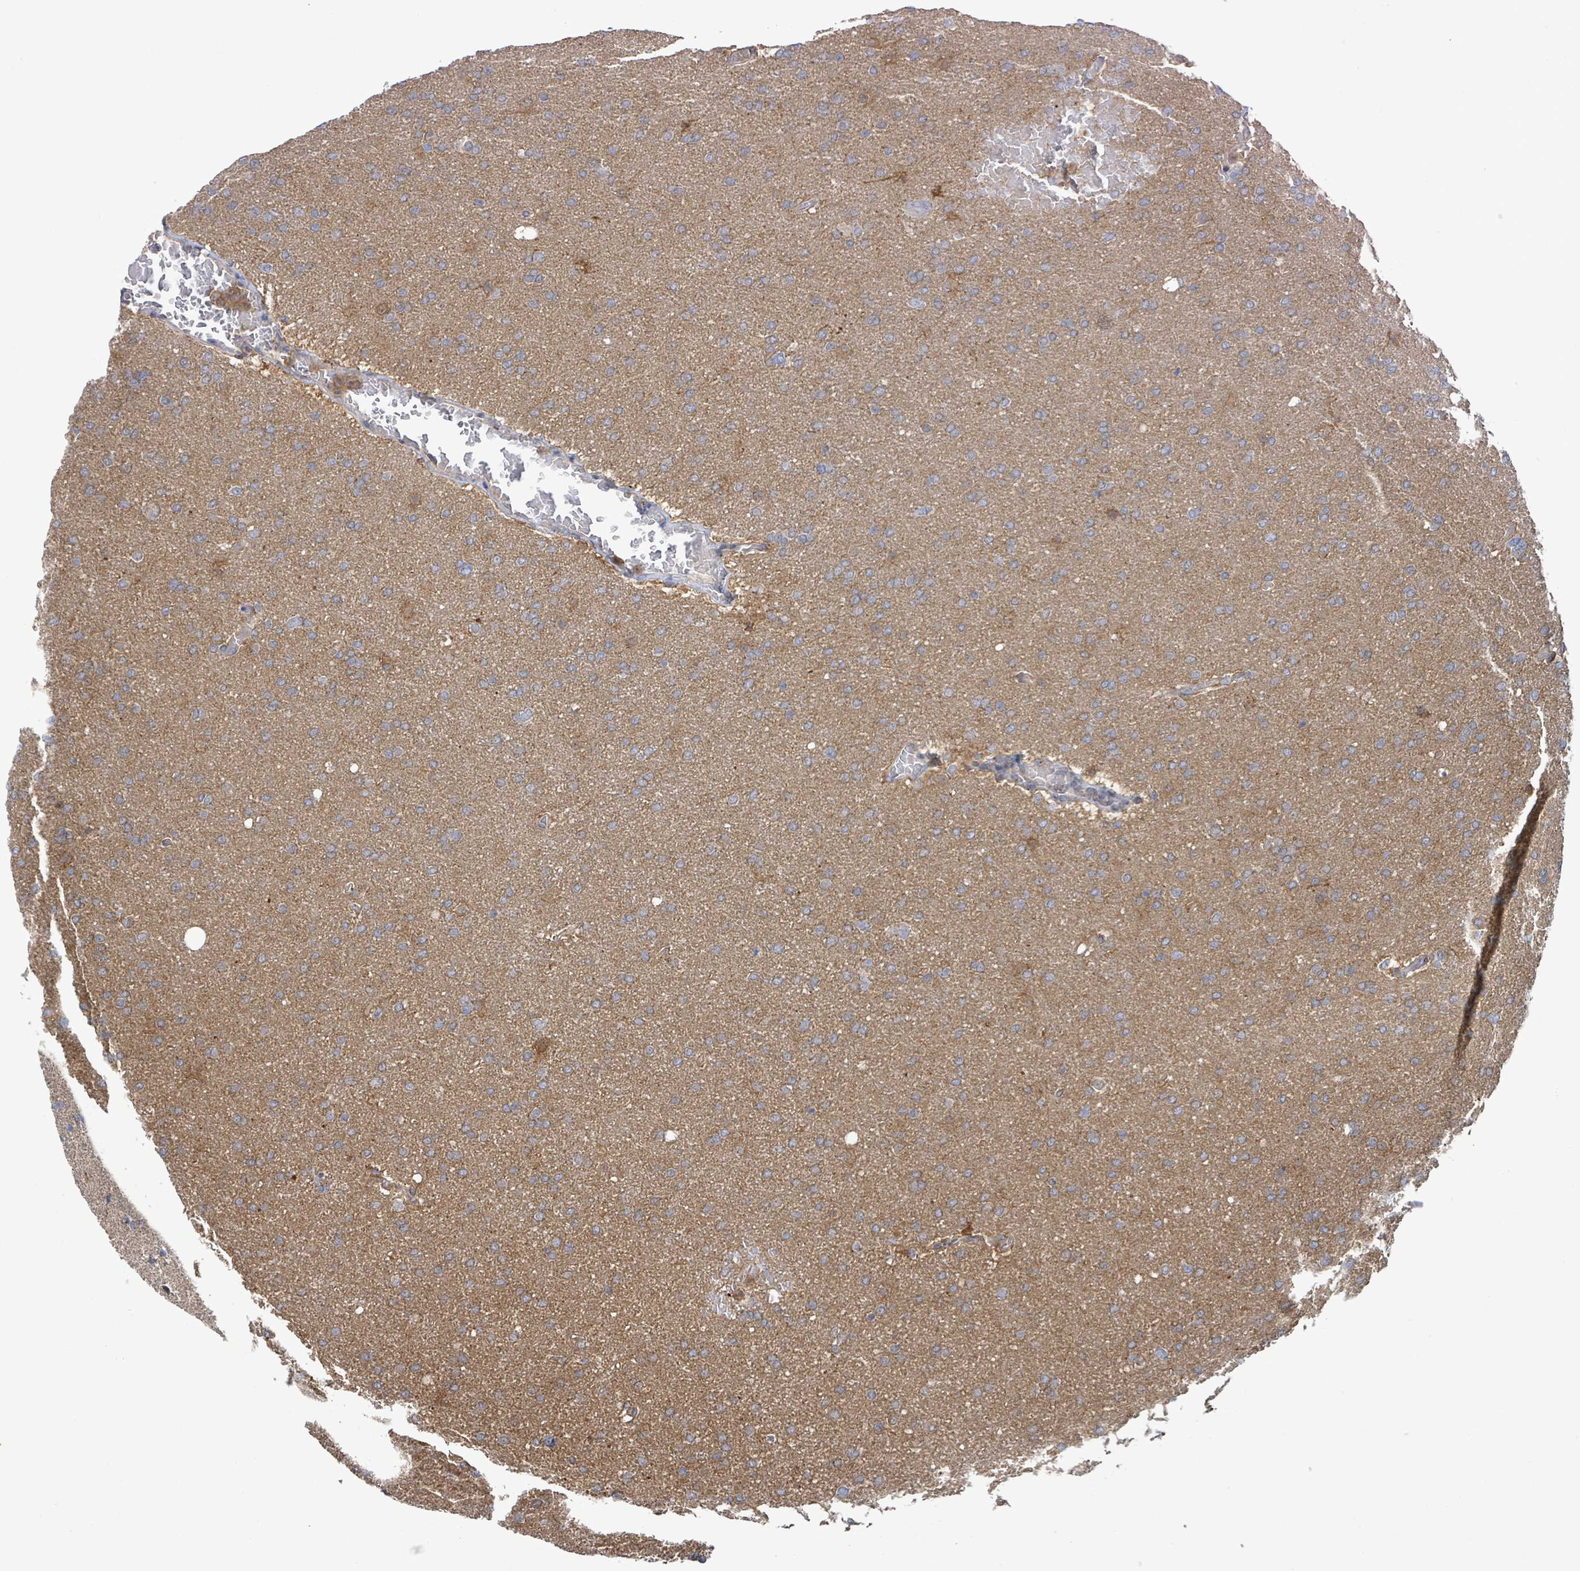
{"staining": {"intensity": "moderate", "quantity": ">75%", "location": "cytoplasmic/membranous"}, "tissue": "glioma", "cell_type": "Tumor cells", "image_type": "cancer", "snomed": [{"axis": "morphology", "description": "Glioma, malignant, High grade"}, {"axis": "topography", "description": "Cerebral cortex"}], "caption": "High-grade glioma (malignant) was stained to show a protein in brown. There is medium levels of moderate cytoplasmic/membranous staining in approximately >75% of tumor cells. Nuclei are stained in blue.", "gene": "PGAM1", "patient": {"sex": "female", "age": 36}}